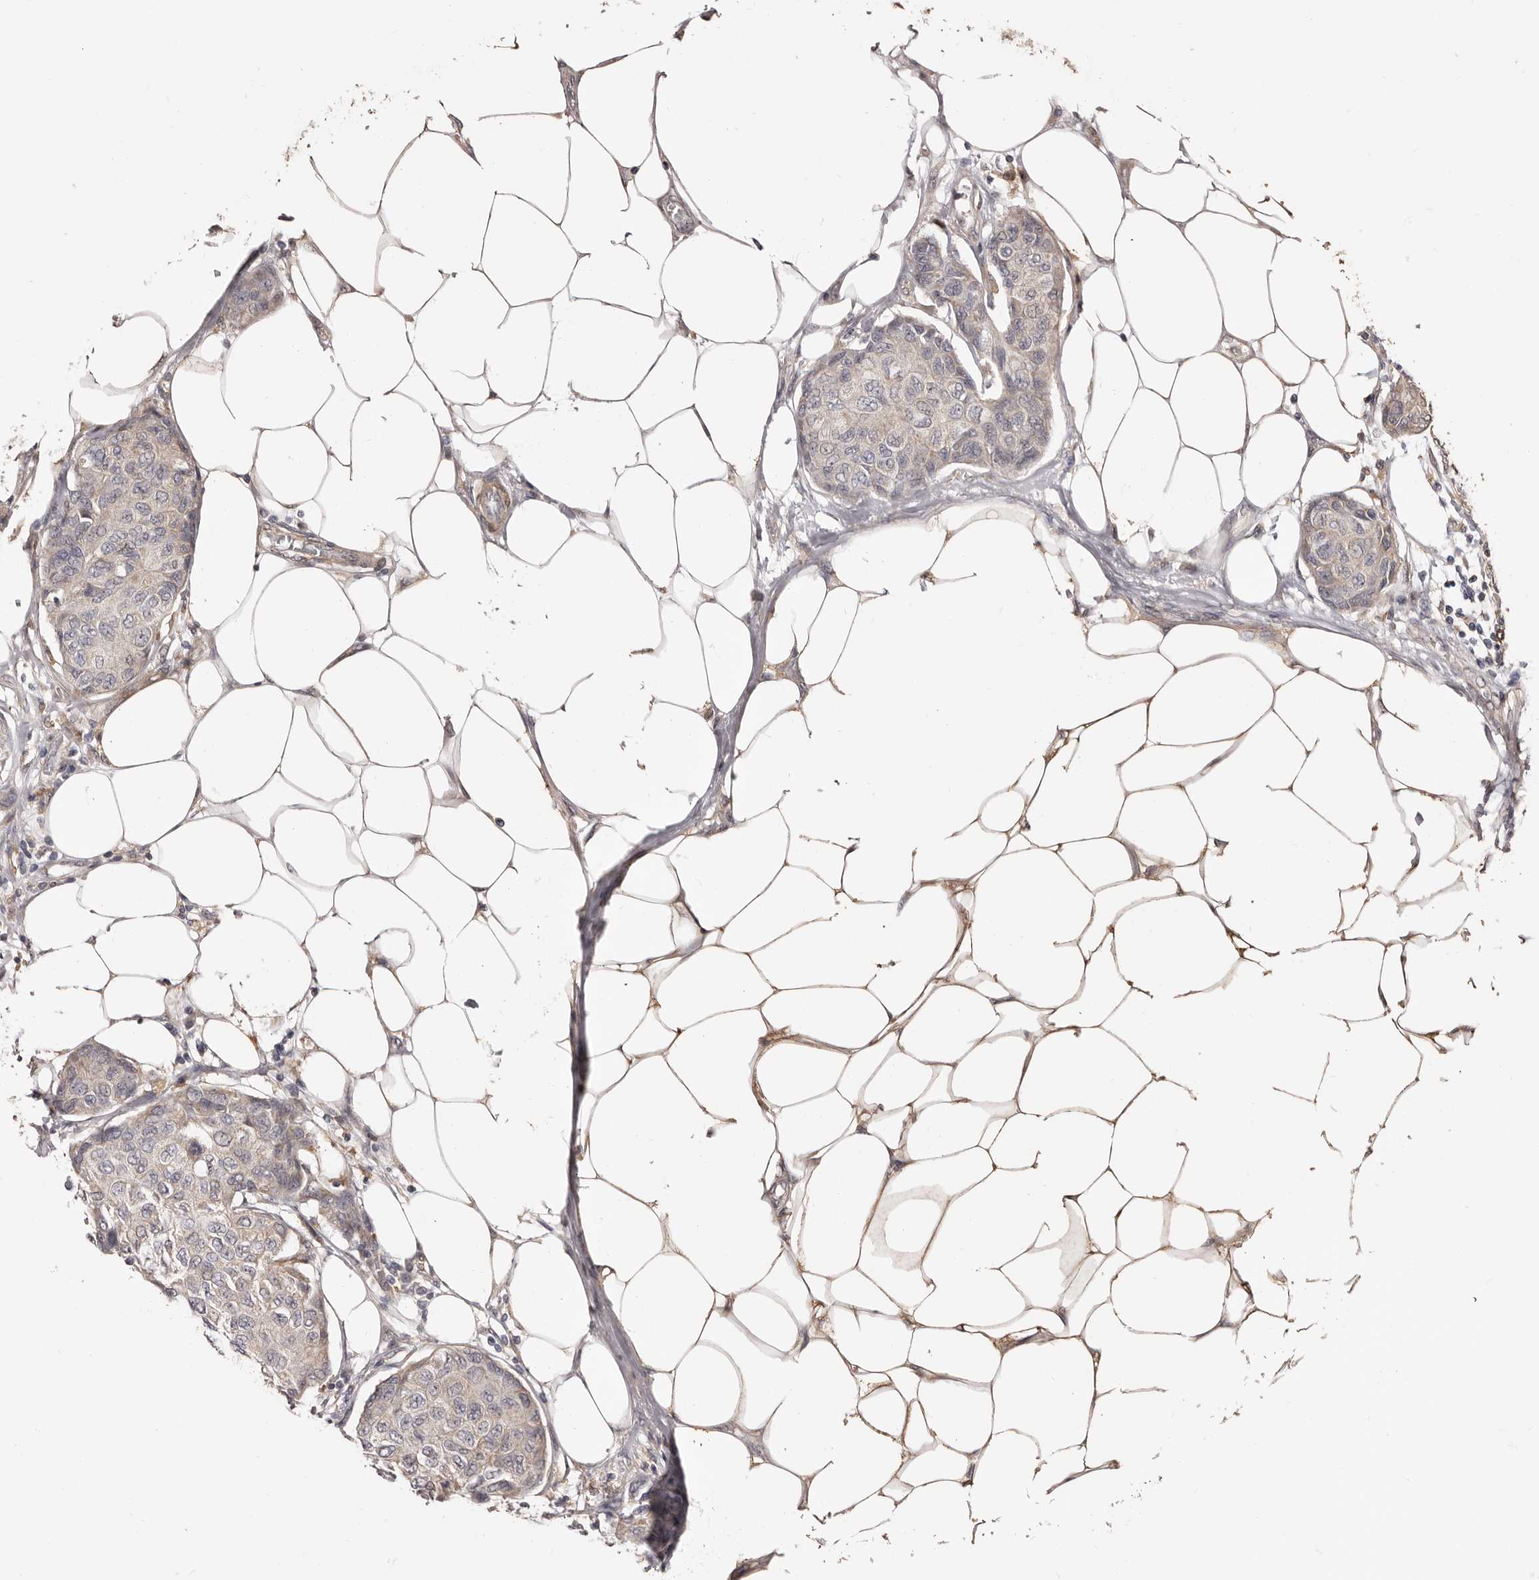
{"staining": {"intensity": "negative", "quantity": "none", "location": "none"}, "tissue": "breast cancer", "cell_type": "Tumor cells", "image_type": "cancer", "snomed": [{"axis": "morphology", "description": "Duct carcinoma"}, {"axis": "topography", "description": "Breast"}], "caption": "Image shows no significant protein expression in tumor cells of breast cancer.", "gene": "ZCCHC7", "patient": {"sex": "female", "age": 80}}